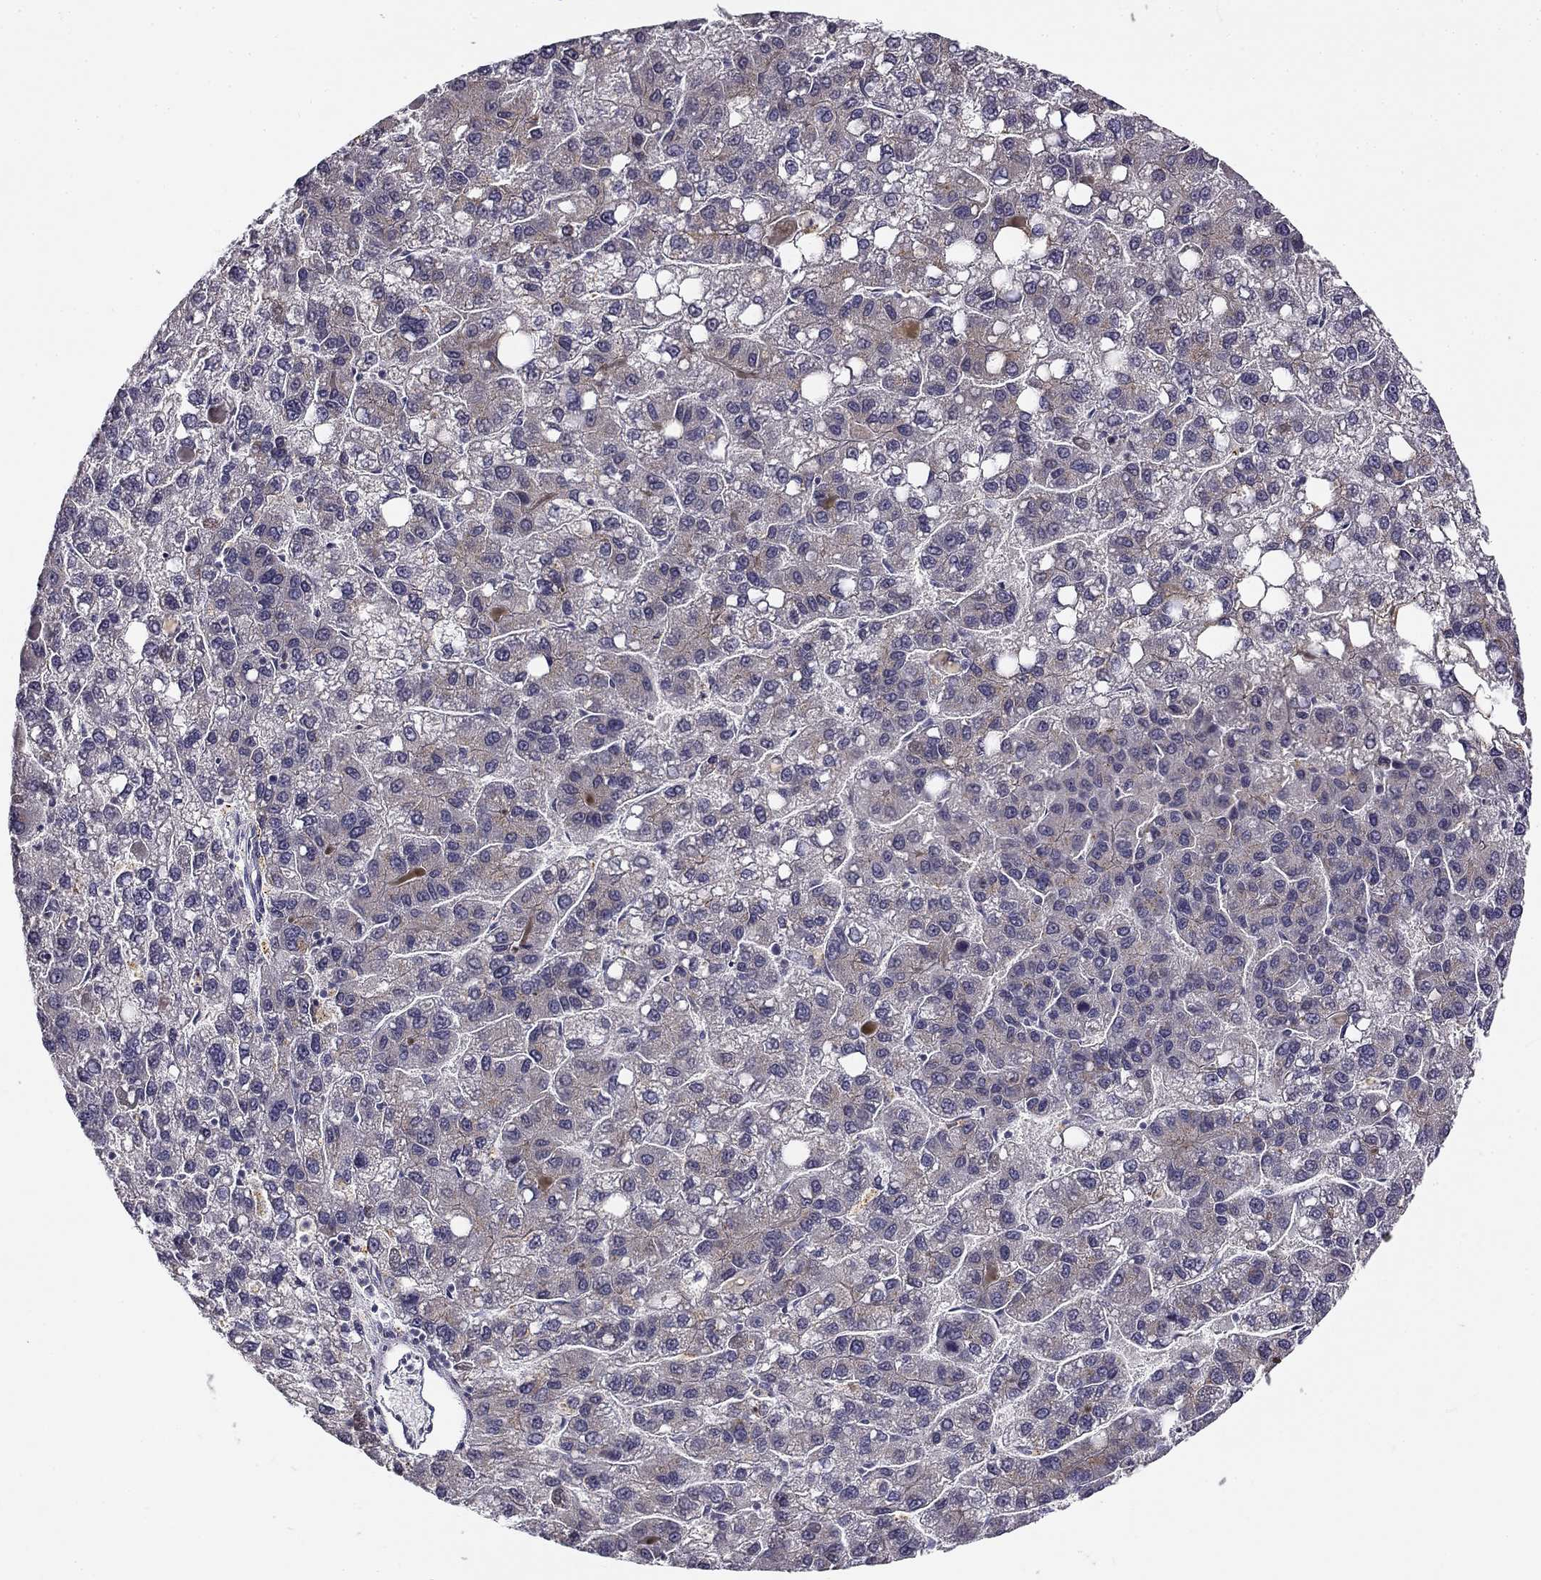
{"staining": {"intensity": "negative", "quantity": "none", "location": "none"}, "tissue": "liver cancer", "cell_type": "Tumor cells", "image_type": "cancer", "snomed": [{"axis": "morphology", "description": "Carcinoma, Hepatocellular, NOS"}, {"axis": "topography", "description": "Liver"}], "caption": "This is an immunohistochemistry (IHC) image of human liver cancer. There is no positivity in tumor cells.", "gene": "CNR1", "patient": {"sex": "female", "age": 82}}